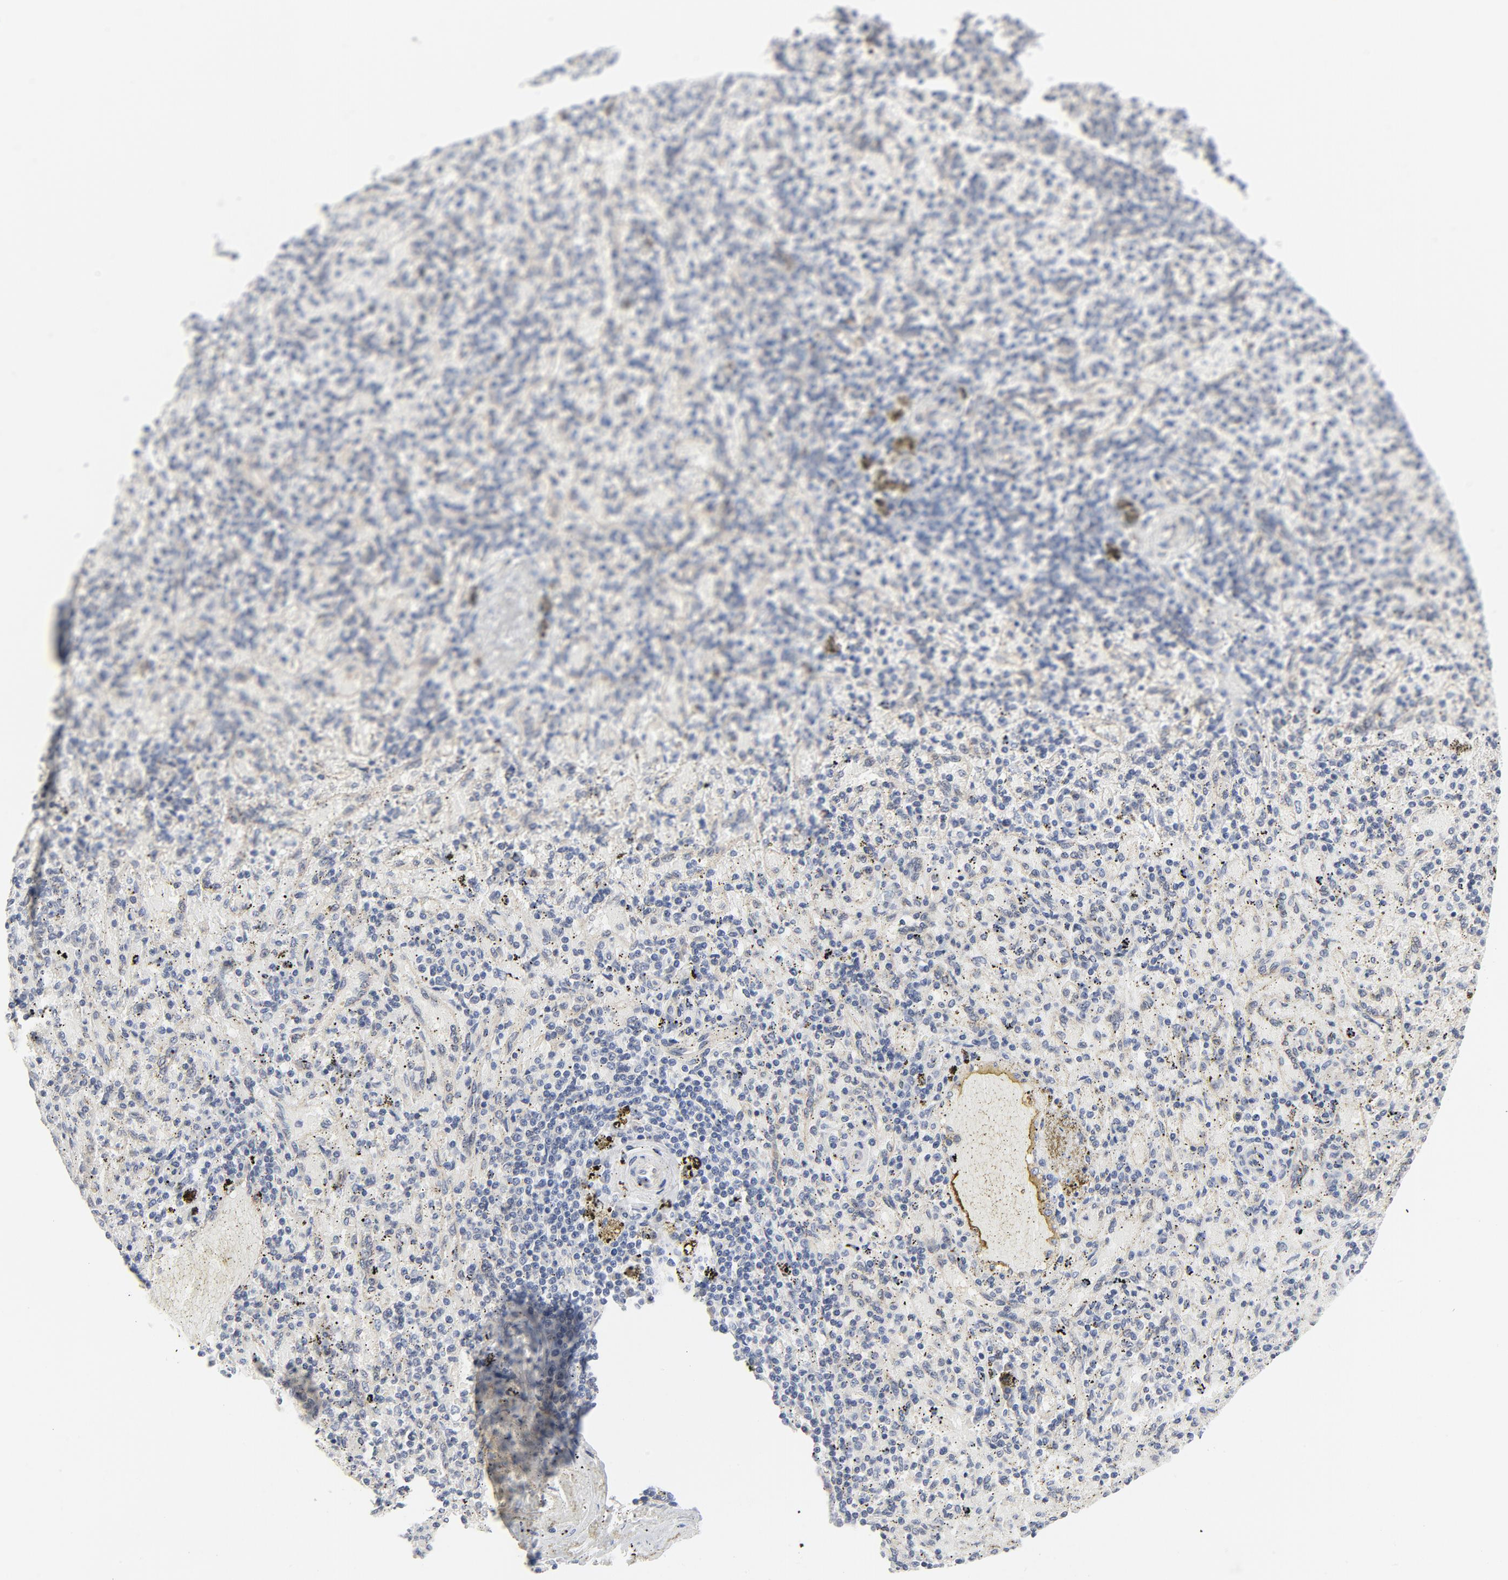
{"staining": {"intensity": "negative", "quantity": "none", "location": "none"}, "tissue": "spleen", "cell_type": "Cells in red pulp", "image_type": "normal", "snomed": [{"axis": "morphology", "description": "Normal tissue, NOS"}, {"axis": "topography", "description": "Spleen"}], "caption": "The histopathology image shows no significant positivity in cells in red pulp of spleen.", "gene": "BAD", "patient": {"sex": "female", "age": 43}}